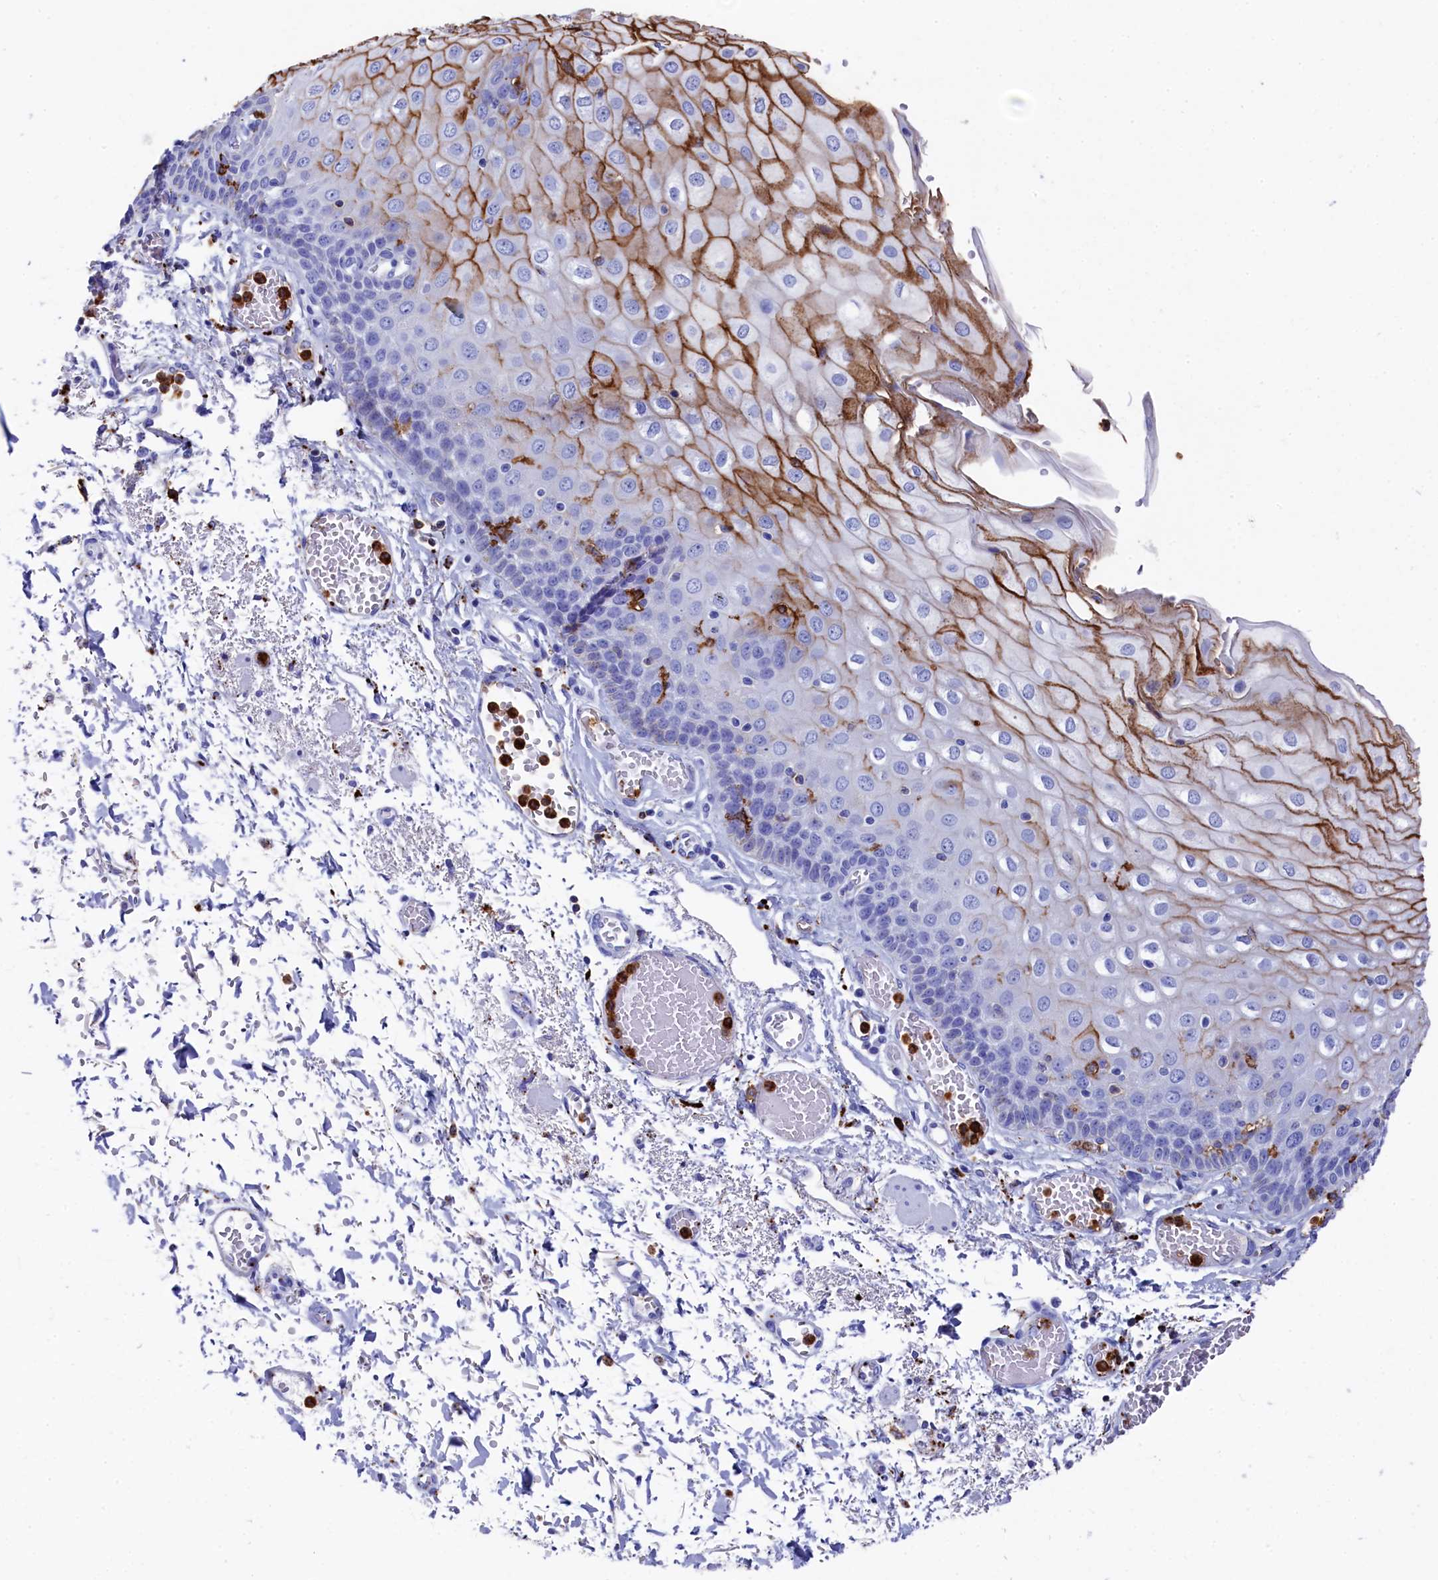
{"staining": {"intensity": "moderate", "quantity": "<25%", "location": "cytoplasmic/membranous"}, "tissue": "esophagus", "cell_type": "Squamous epithelial cells", "image_type": "normal", "snomed": [{"axis": "morphology", "description": "Normal tissue, NOS"}, {"axis": "topography", "description": "Esophagus"}], "caption": "Unremarkable esophagus displays moderate cytoplasmic/membranous expression in about <25% of squamous epithelial cells, visualized by immunohistochemistry.", "gene": "PLAC8", "patient": {"sex": "male", "age": 81}}